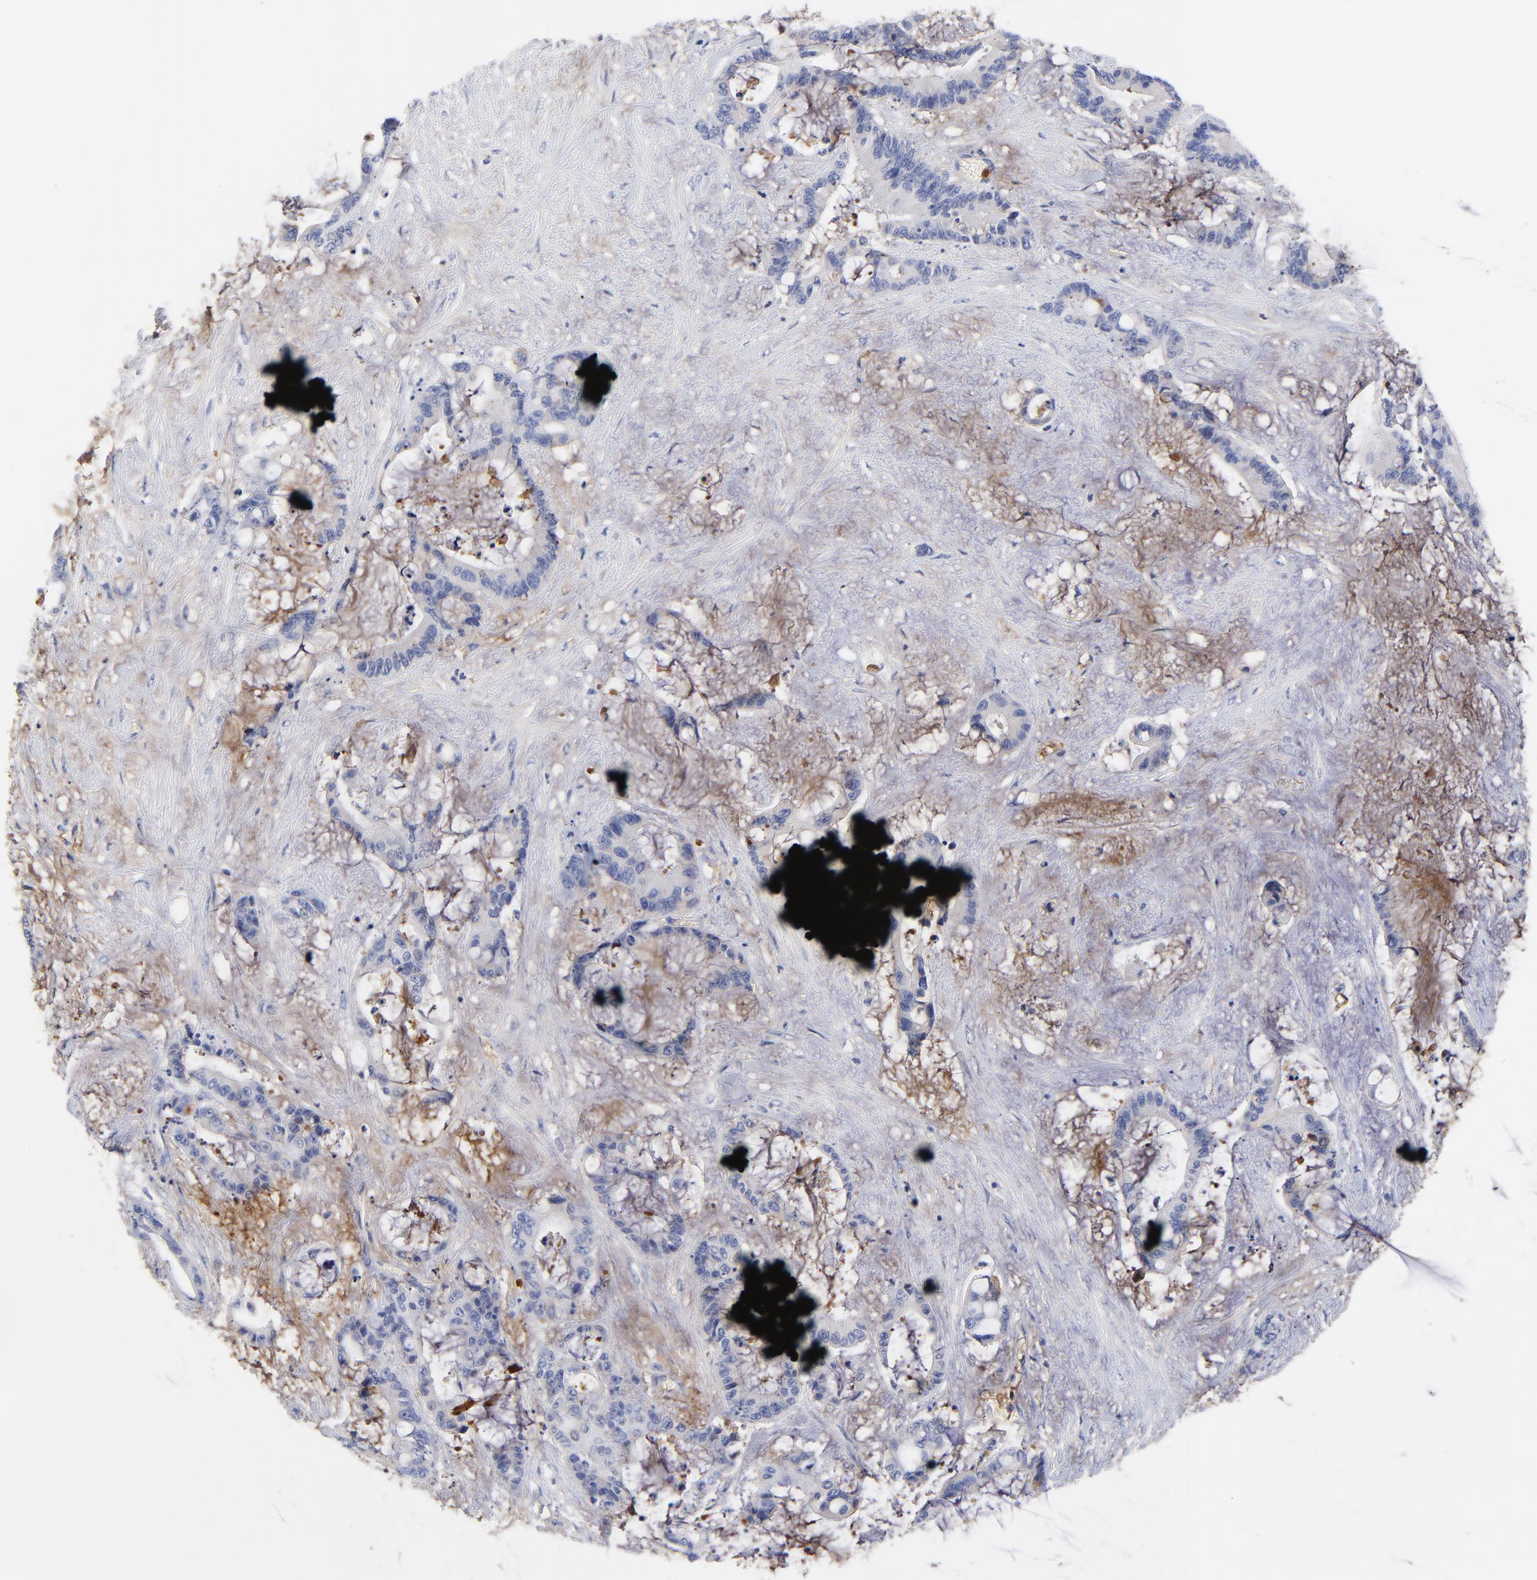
{"staining": {"intensity": "weak", "quantity": "<25%", "location": "cytoplasmic/membranous"}, "tissue": "liver cancer", "cell_type": "Tumor cells", "image_type": "cancer", "snomed": [{"axis": "morphology", "description": "Cholangiocarcinoma"}, {"axis": "topography", "description": "Liver"}], "caption": "Protein analysis of liver cancer (cholangiocarcinoma) displays no significant staining in tumor cells.", "gene": "IGLV3-10", "patient": {"sex": "female", "age": 73}}